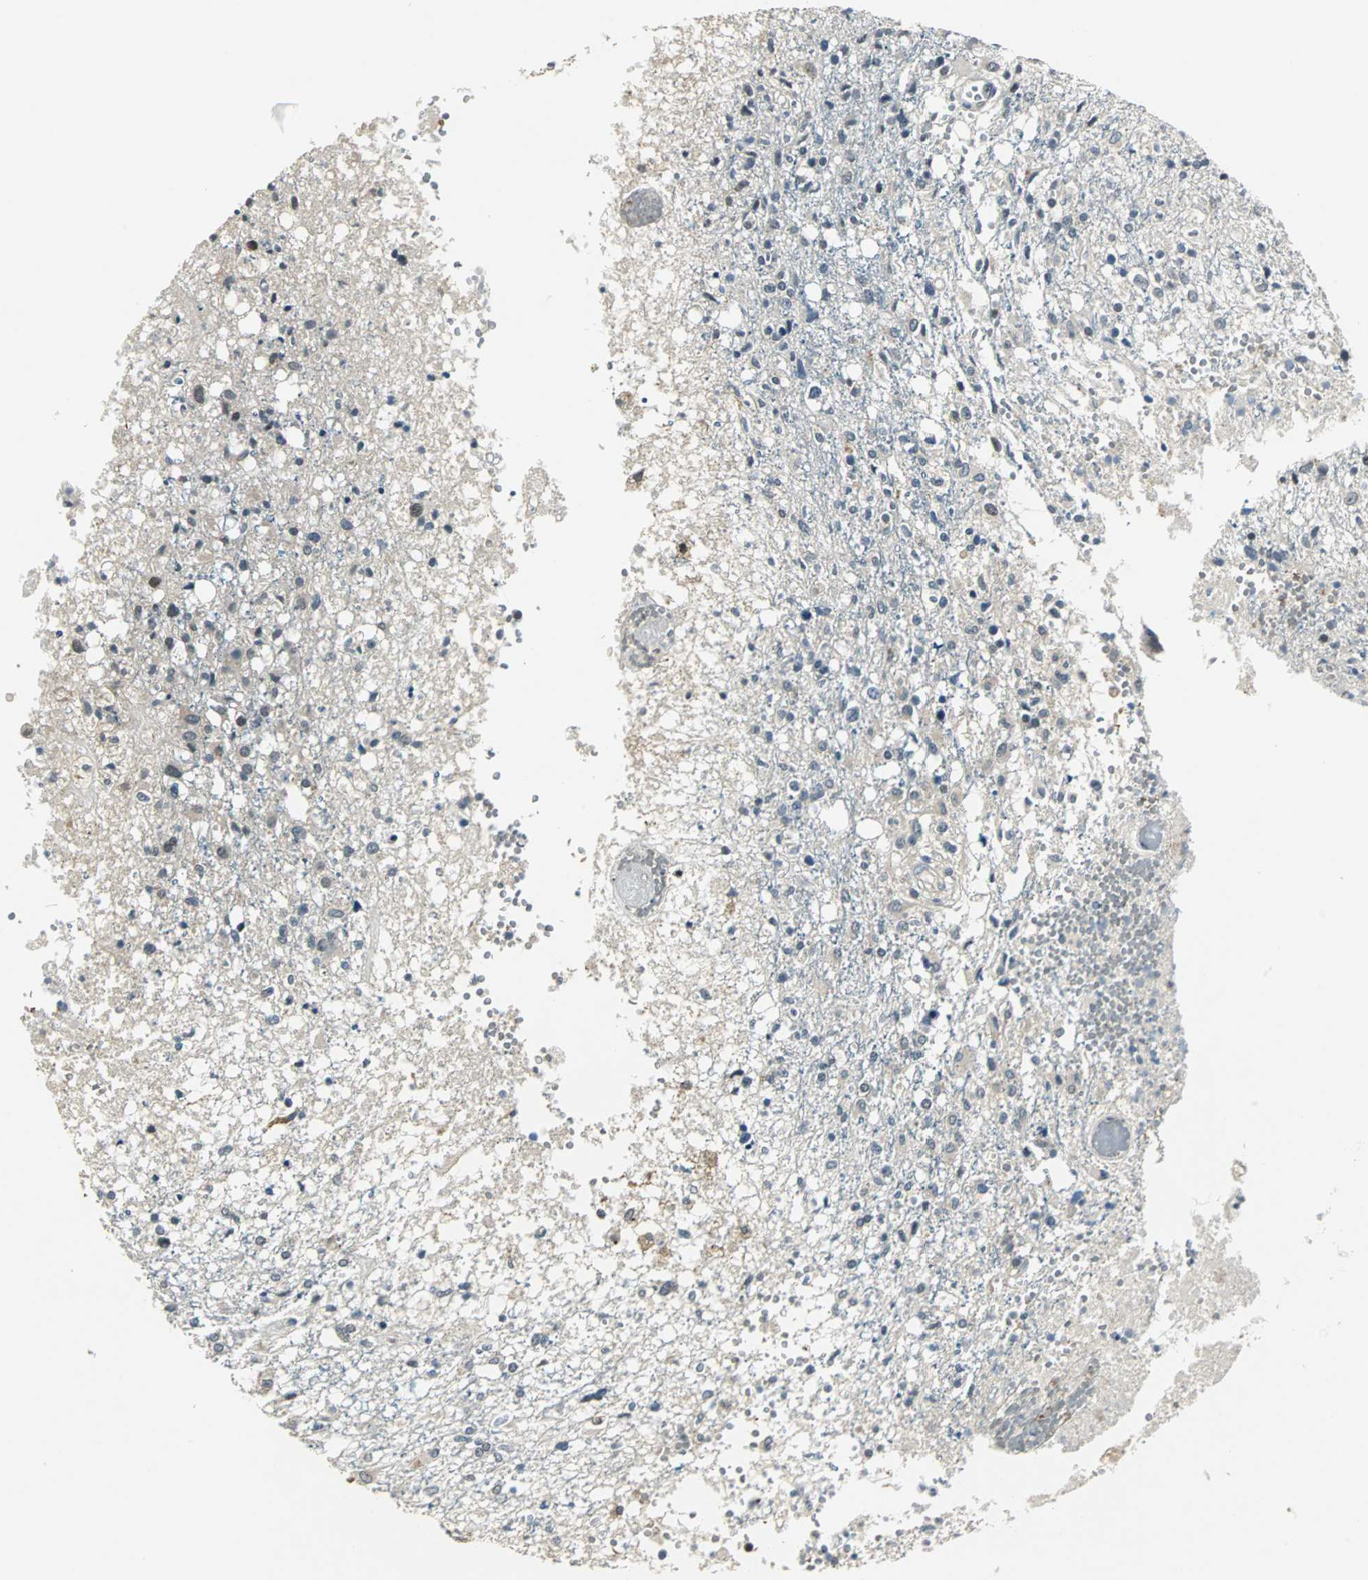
{"staining": {"intensity": "weak", "quantity": "<25%", "location": "cytoplasmic/membranous"}, "tissue": "glioma", "cell_type": "Tumor cells", "image_type": "cancer", "snomed": [{"axis": "morphology", "description": "Glioma, malignant, High grade"}, {"axis": "topography", "description": "Cerebral cortex"}], "caption": "Immunohistochemistry (IHC) photomicrograph of malignant glioma (high-grade) stained for a protein (brown), which shows no staining in tumor cells.", "gene": "CCT5", "patient": {"sex": "male", "age": 76}}